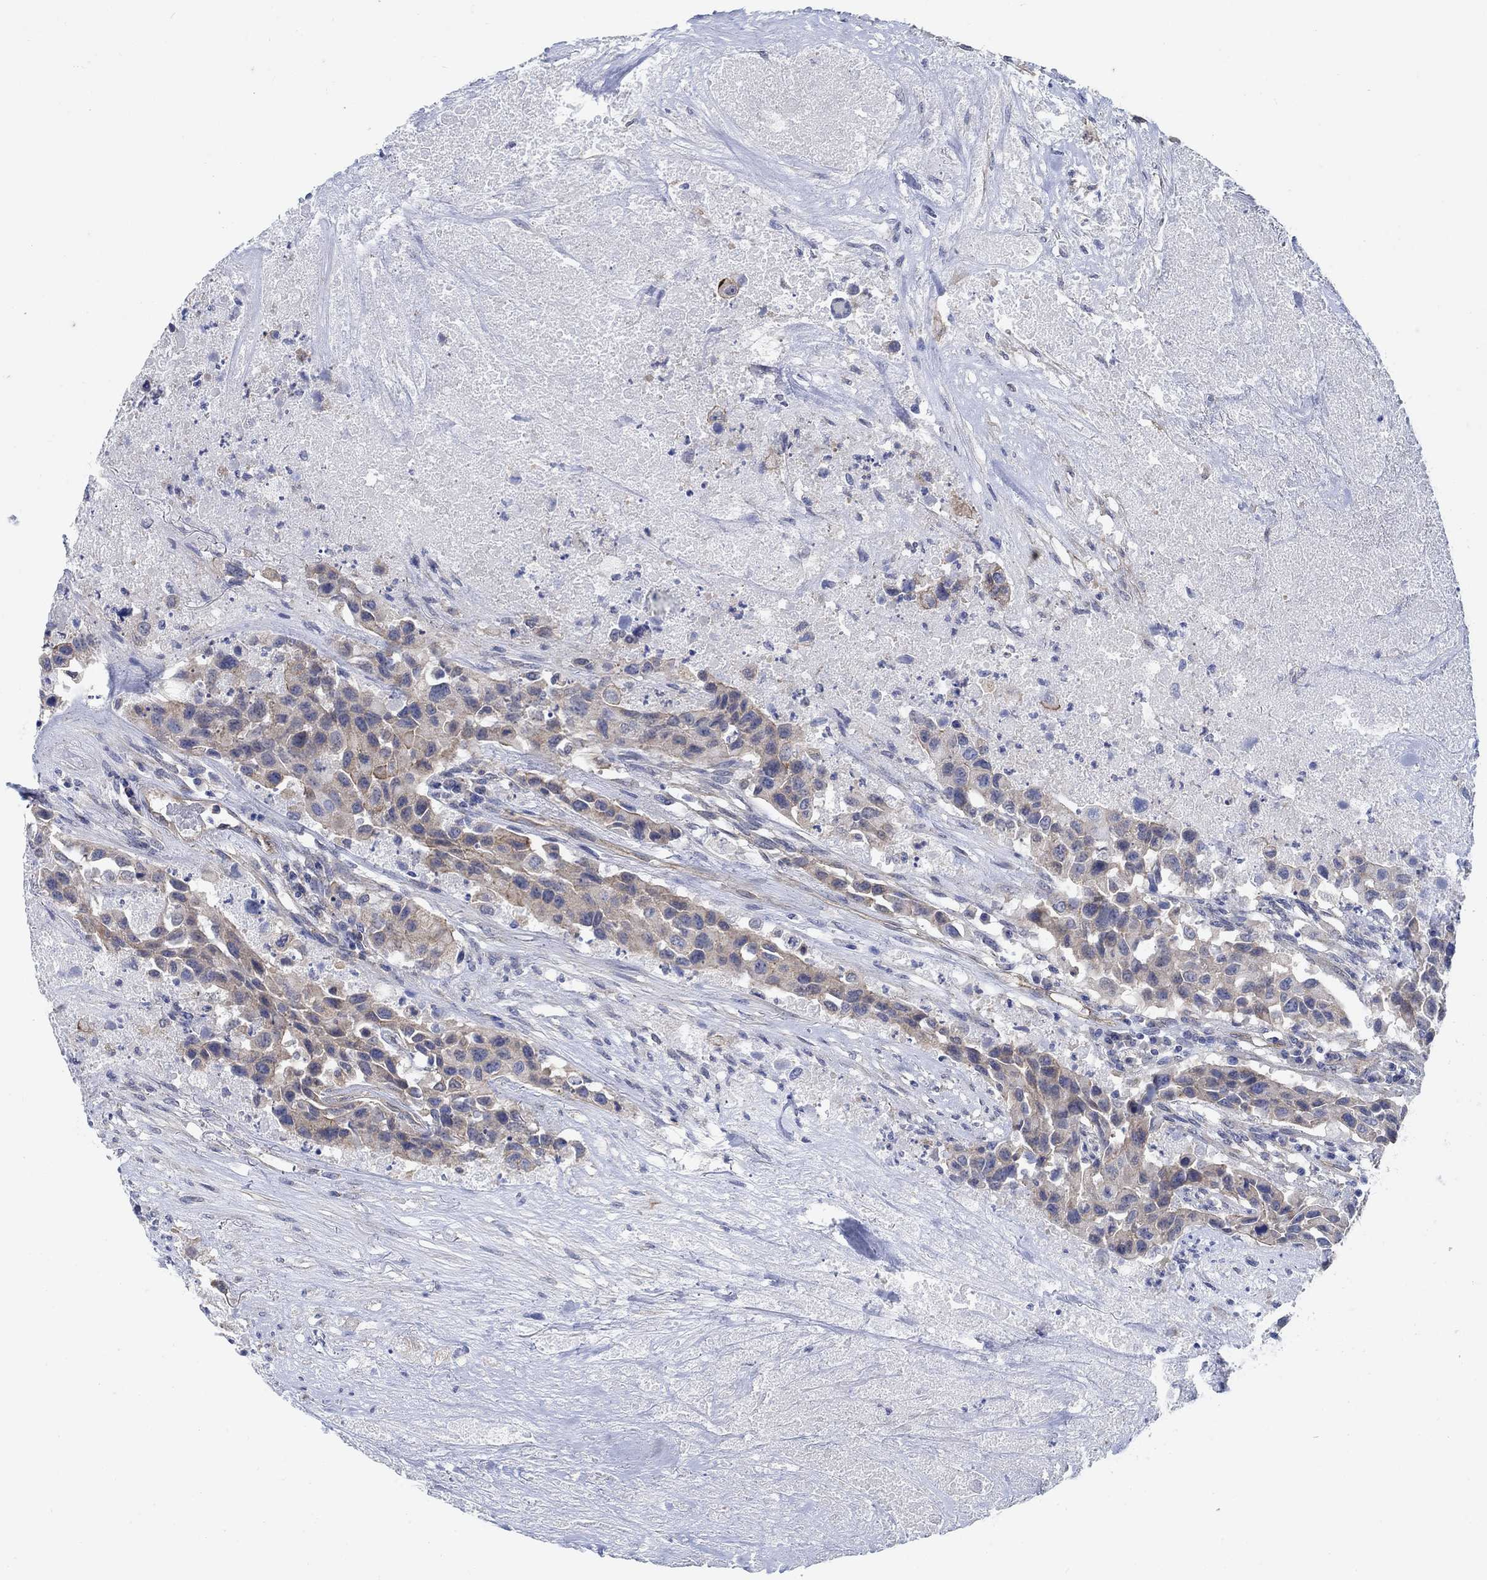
{"staining": {"intensity": "weak", "quantity": "<25%", "location": "cytoplasmic/membranous"}, "tissue": "urothelial cancer", "cell_type": "Tumor cells", "image_type": "cancer", "snomed": [{"axis": "morphology", "description": "Urothelial carcinoma, High grade"}, {"axis": "topography", "description": "Urinary bladder"}], "caption": "Urothelial cancer was stained to show a protein in brown. There is no significant positivity in tumor cells. Brightfield microscopy of immunohistochemistry (IHC) stained with DAB (brown) and hematoxylin (blue), captured at high magnification.", "gene": "TMEM198", "patient": {"sex": "female", "age": 73}}